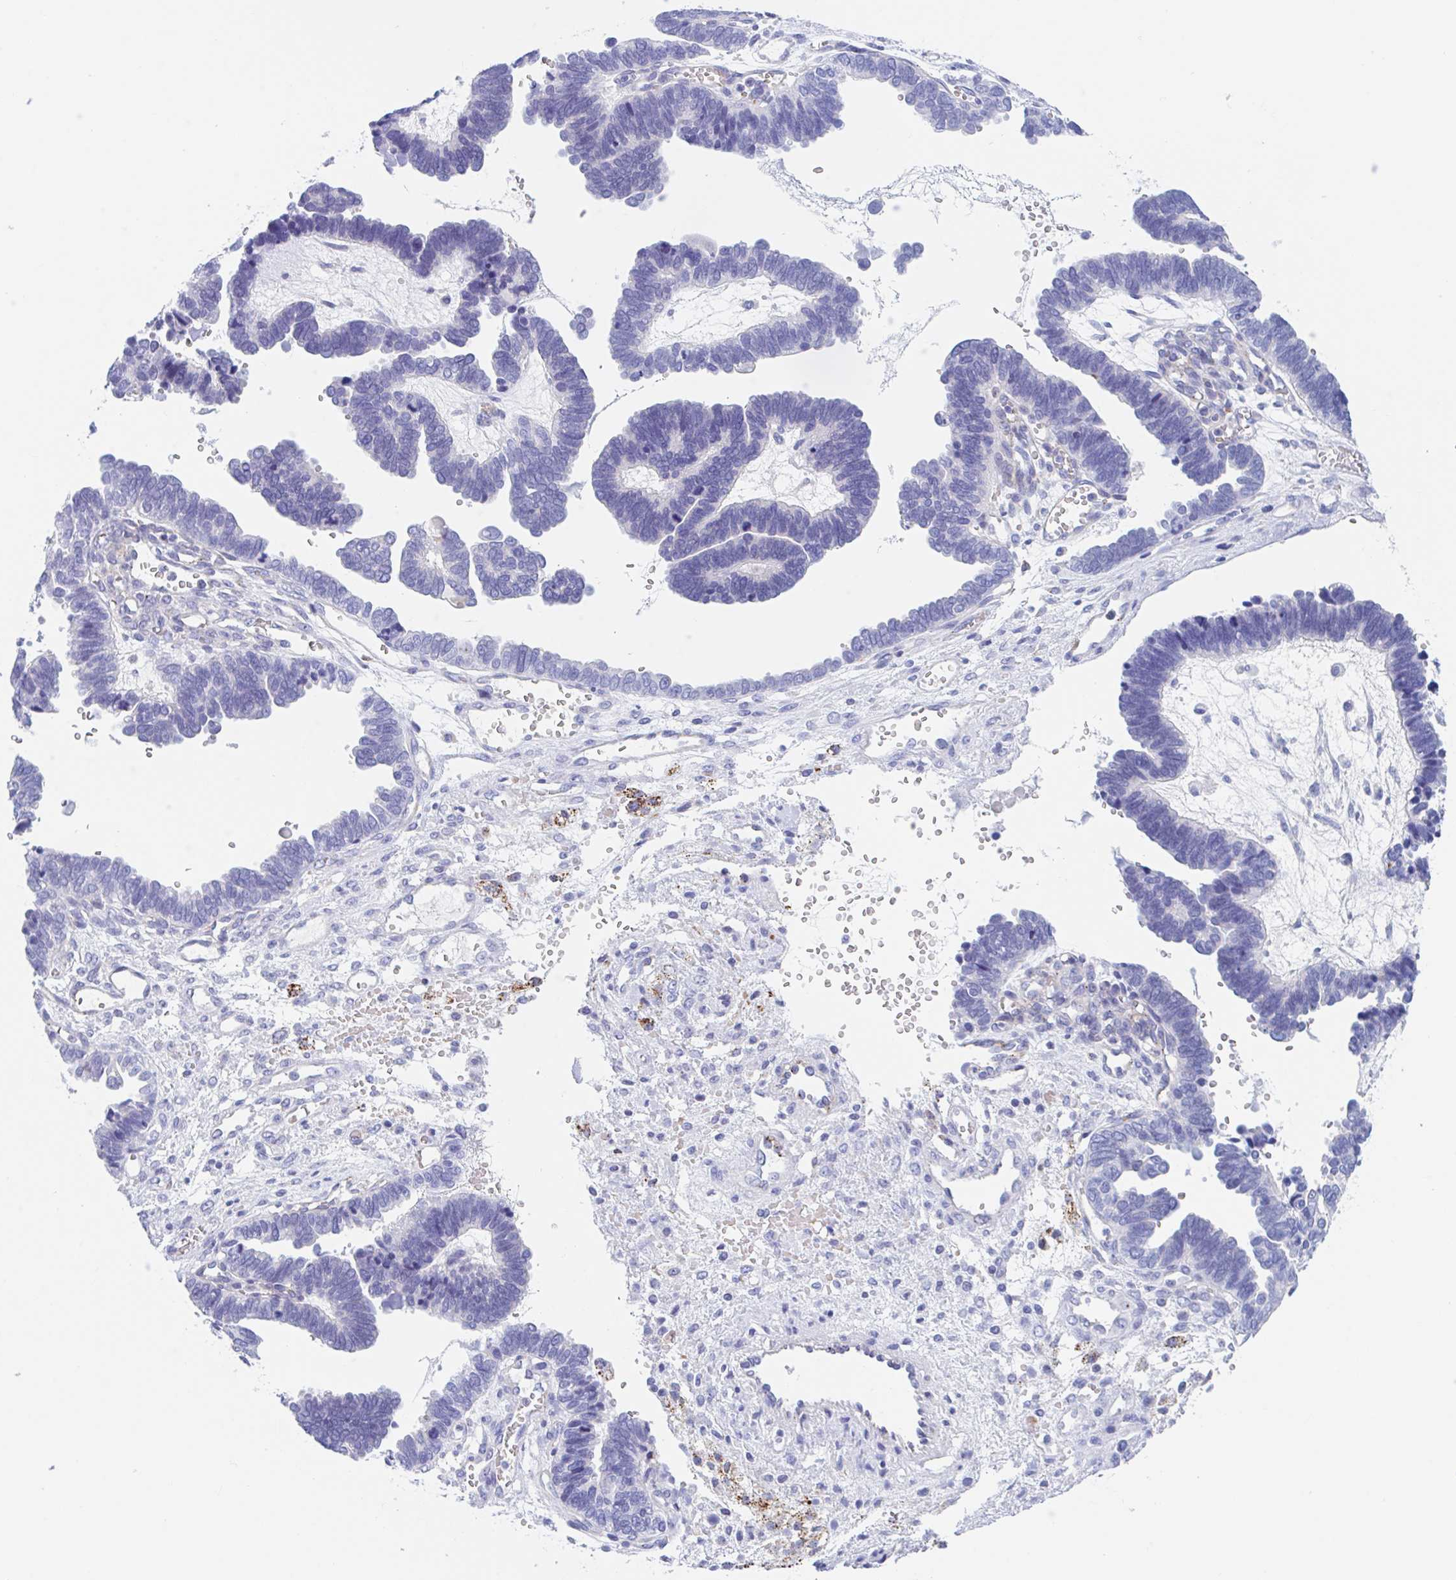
{"staining": {"intensity": "negative", "quantity": "none", "location": "none"}, "tissue": "ovarian cancer", "cell_type": "Tumor cells", "image_type": "cancer", "snomed": [{"axis": "morphology", "description": "Cystadenocarcinoma, serous, NOS"}, {"axis": "topography", "description": "Ovary"}], "caption": "High power microscopy photomicrograph of an IHC photomicrograph of ovarian cancer, revealing no significant expression in tumor cells. (DAB IHC with hematoxylin counter stain).", "gene": "ANKRD9", "patient": {"sex": "female", "age": 51}}